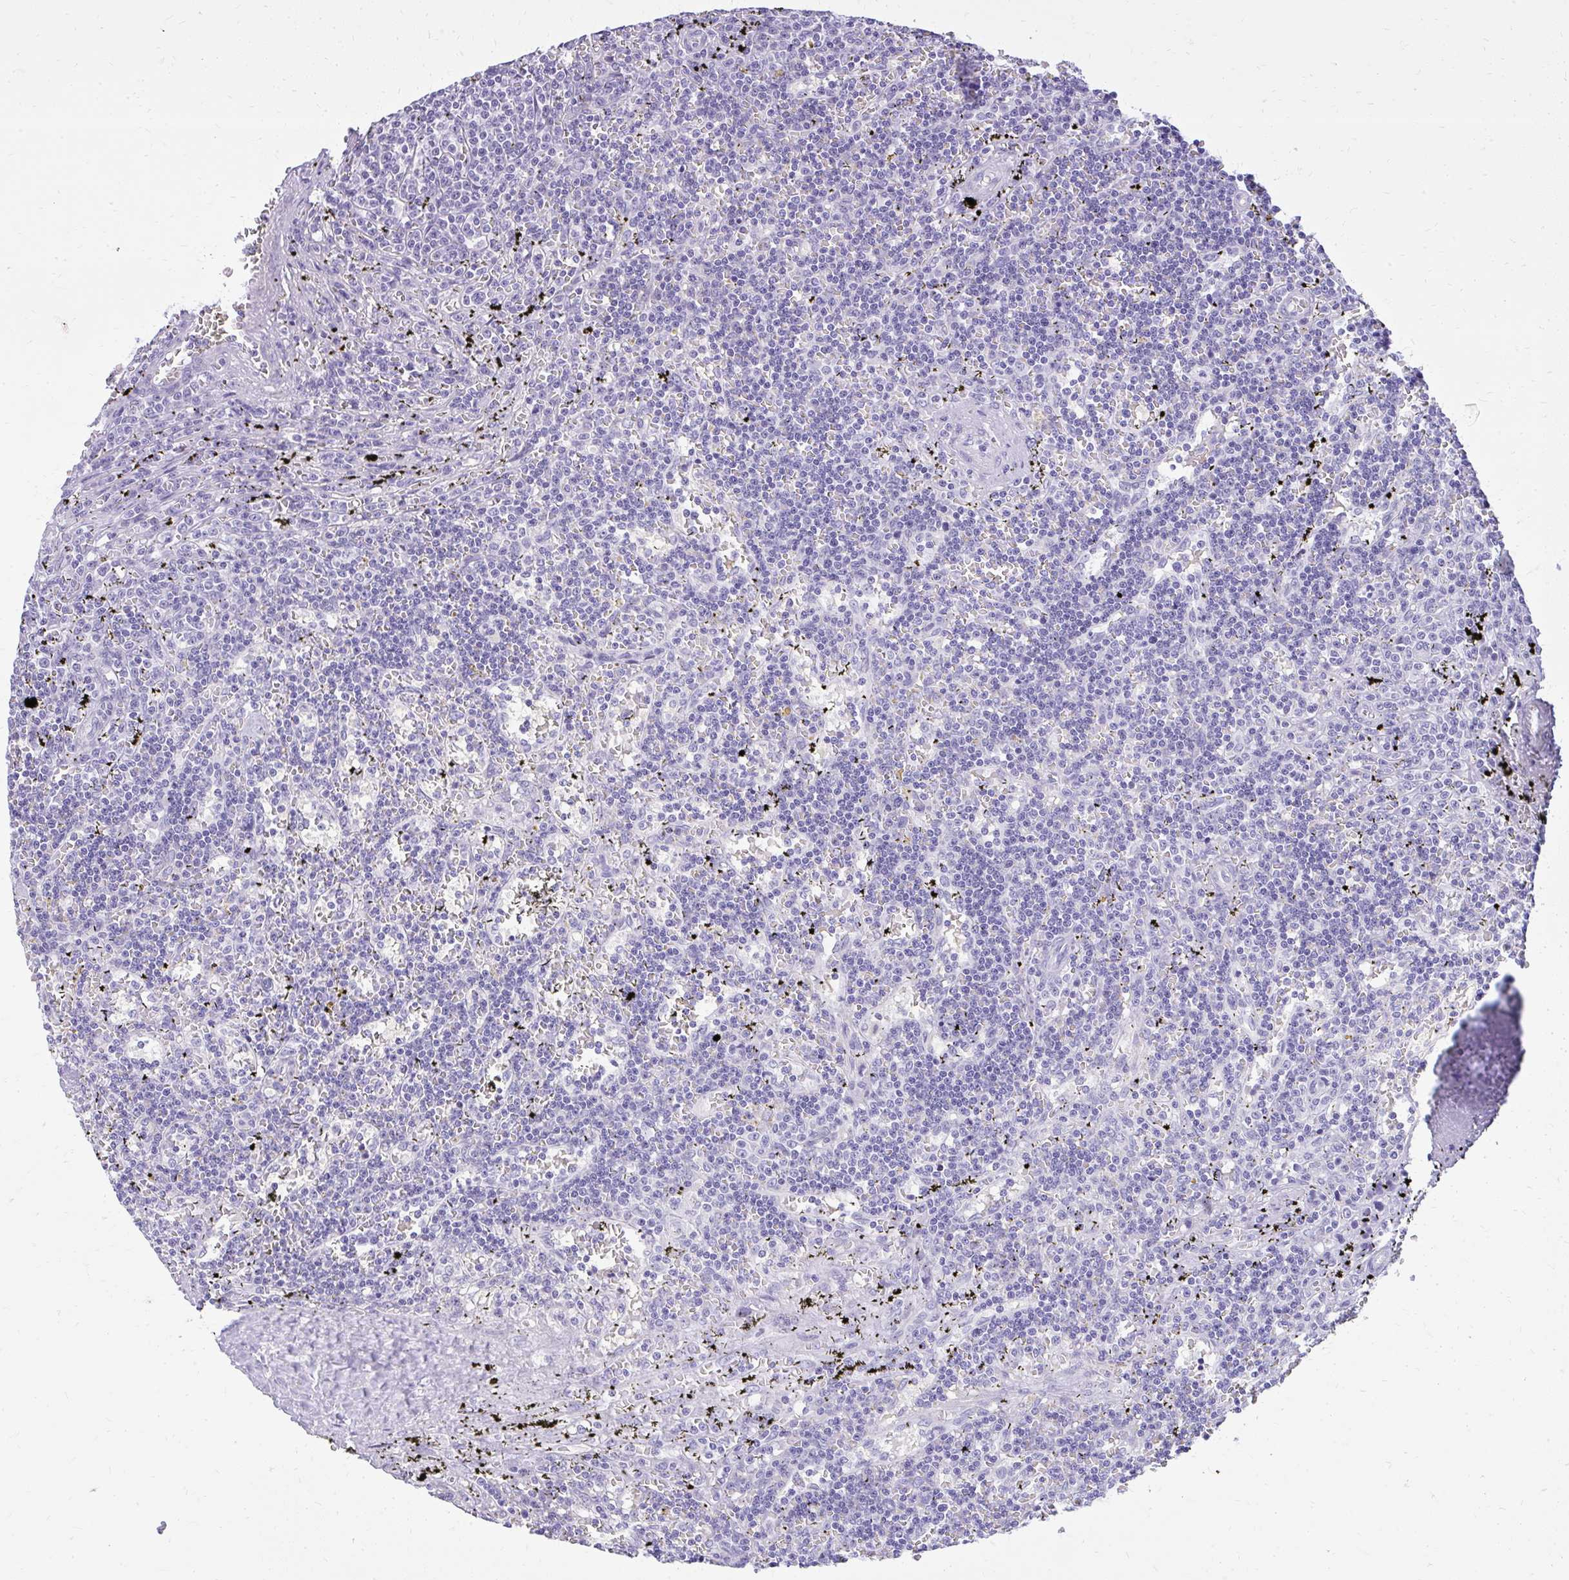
{"staining": {"intensity": "negative", "quantity": "none", "location": "none"}, "tissue": "lymphoma", "cell_type": "Tumor cells", "image_type": "cancer", "snomed": [{"axis": "morphology", "description": "Malignant lymphoma, non-Hodgkin's type, Low grade"}, {"axis": "topography", "description": "Spleen"}], "caption": "Histopathology image shows no protein staining in tumor cells of malignant lymphoma, non-Hodgkin's type (low-grade) tissue.", "gene": "PRAP1", "patient": {"sex": "male", "age": 60}}